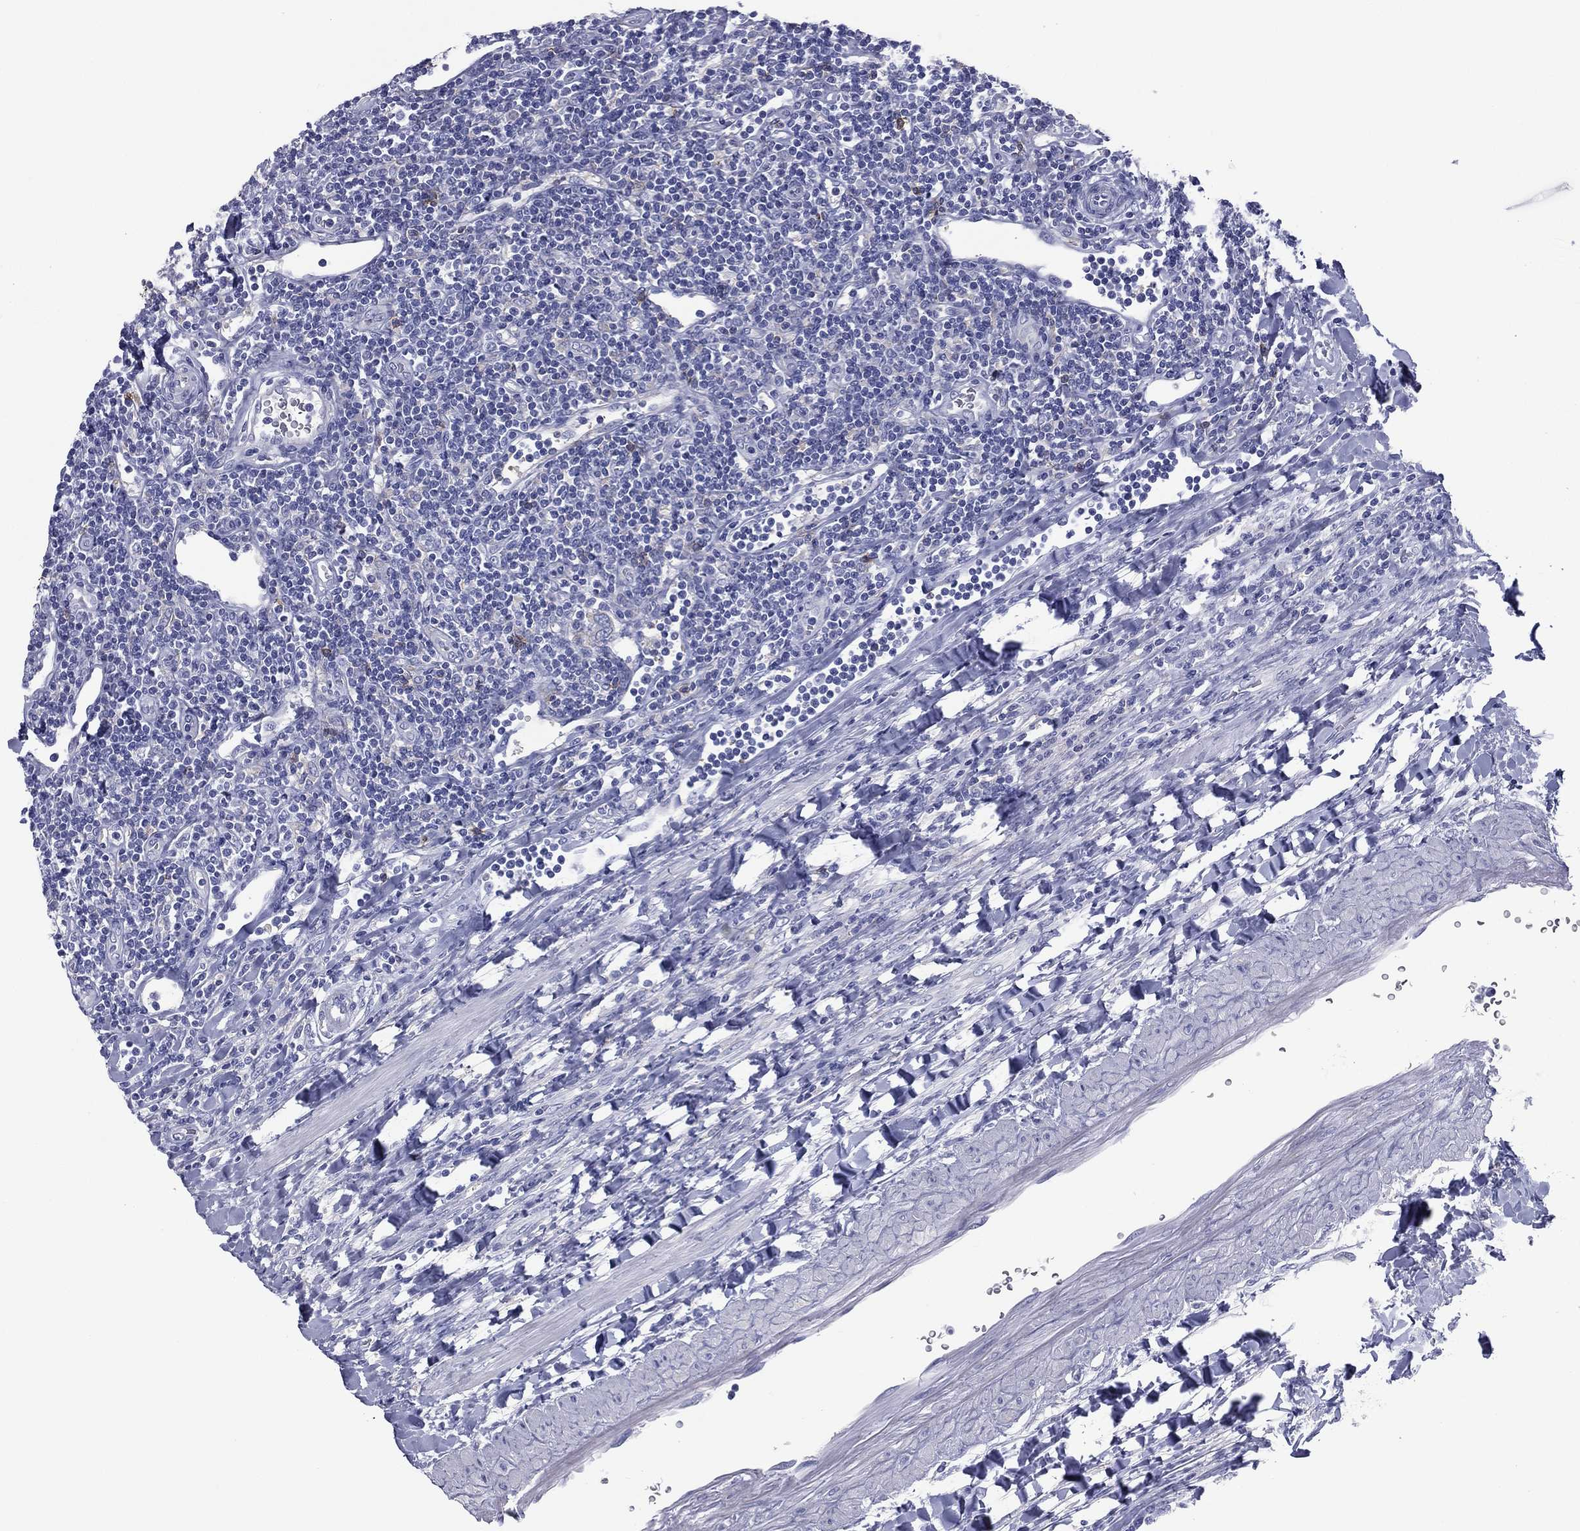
{"staining": {"intensity": "negative", "quantity": "none", "location": "none"}, "tissue": "lymphoma", "cell_type": "Tumor cells", "image_type": "cancer", "snomed": [{"axis": "morphology", "description": "Hodgkin's disease, NOS"}, {"axis": "topography", "description": "Lymph node"}], "caption": "High magnification brightfield microscopy of Hodgkin's disease stained with DAB (brown) and counterstained with hematoxylin (blue): tumor cells show no significant expression. (Stains: DAB (3,3'-diaminobenzidine) immunohistochemistry with hematoxylin counter stain, Microscopy: brightfield microscopy at high magnification).", "gene": "FCER2", "patient": {"sex": "male", "age": 40}}